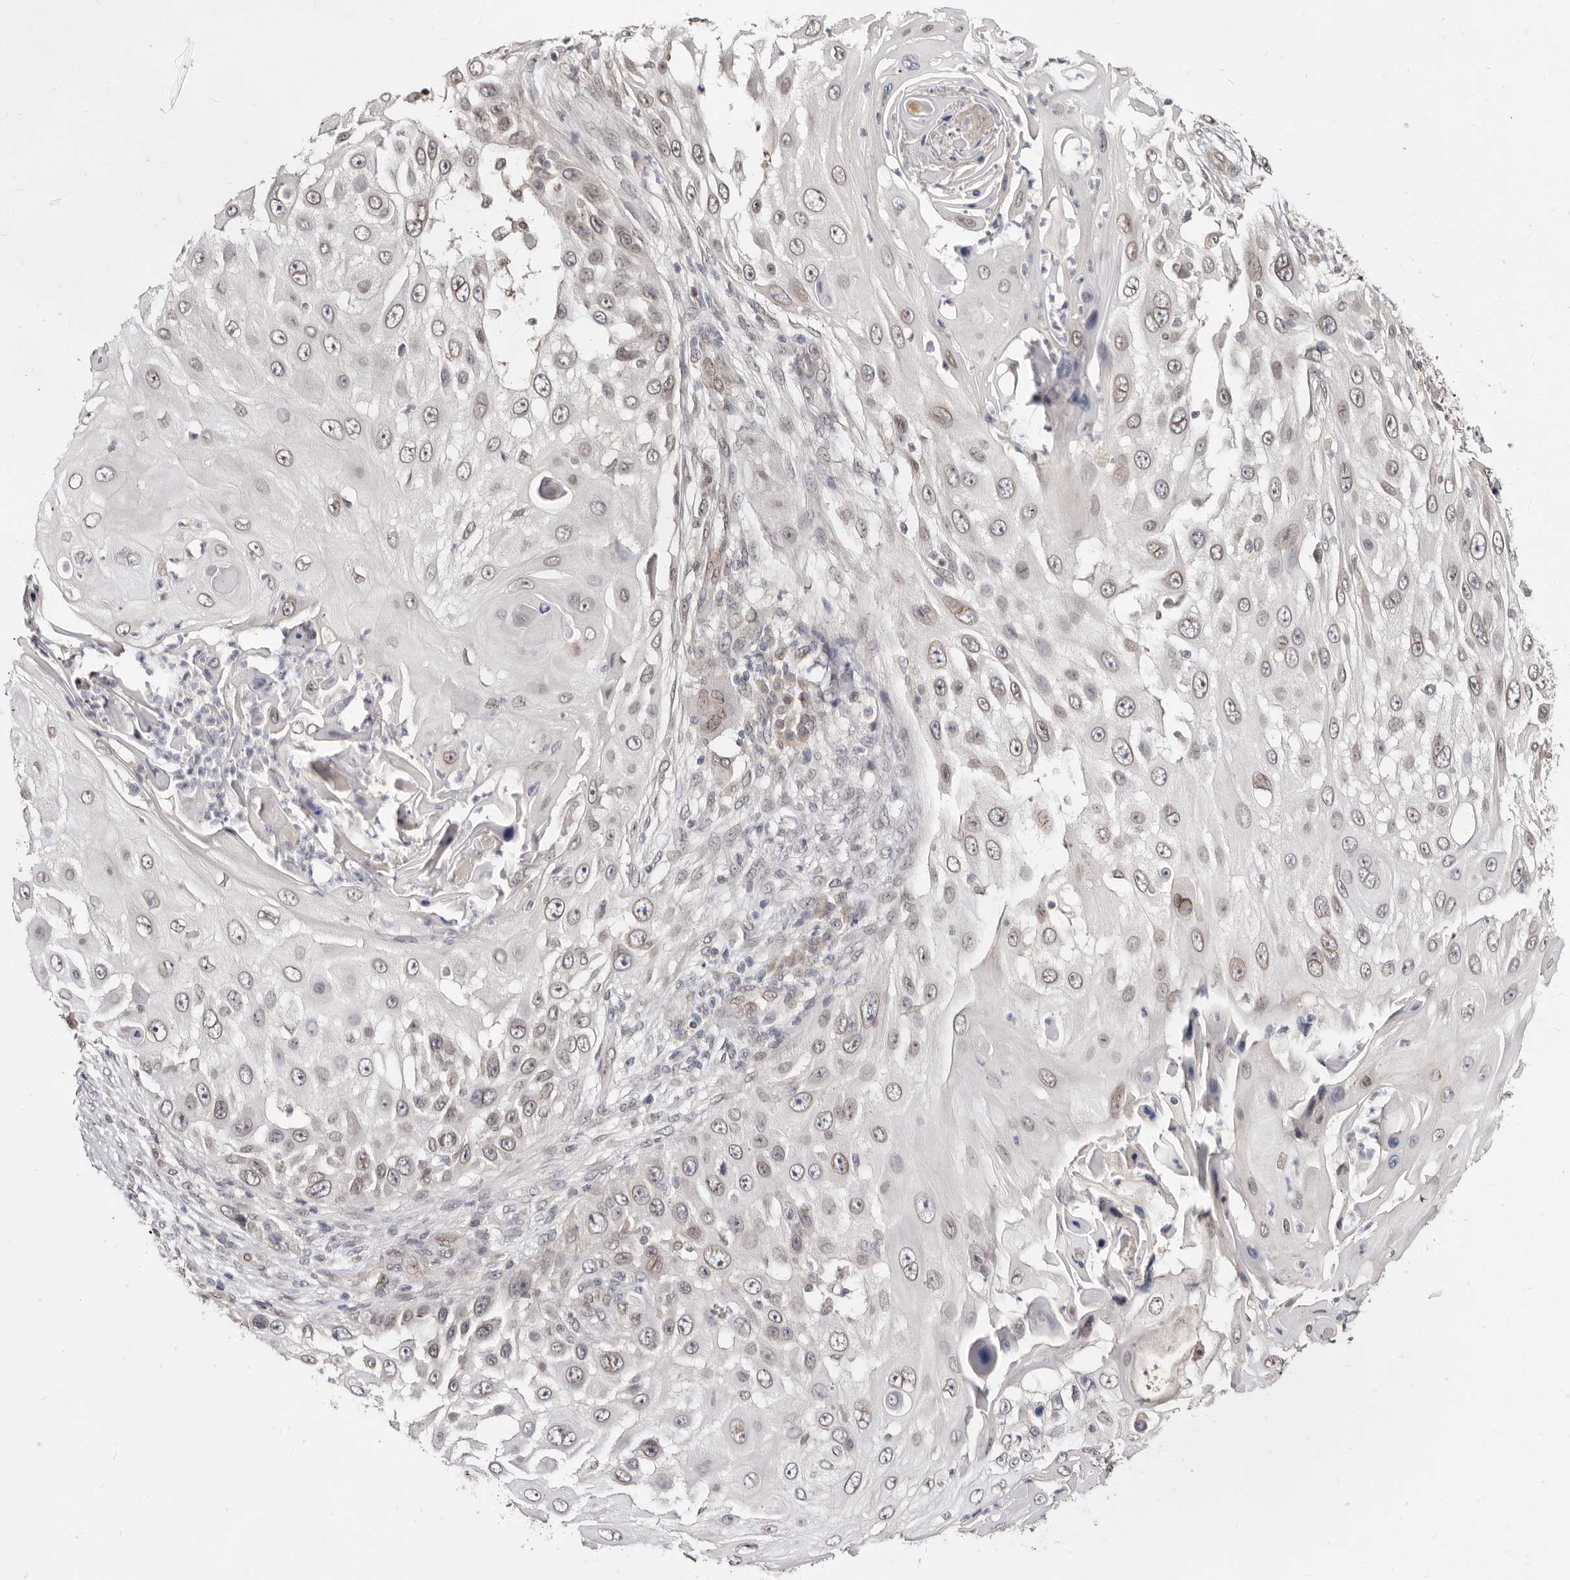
{"staining": {"intensity": "weak", "quantity": "25%-75%", "location": "nuclear"}, "tissue": "skin cancer", "cell_type": "Tumor cells", "image_type": "cancer", "snomed": [{"axis": "morphology", "description": "Squamous cell carcinoma, NOS"}, {"axis": "topography", "description": "Skin"}], "caption": "Weak nuclear protein staining is present in approximately 25%-75% of tumor cells in squamous cell carcinoma (skin).", "gene": "LCORL", "patient": {"sex": "female", "age": 44}}